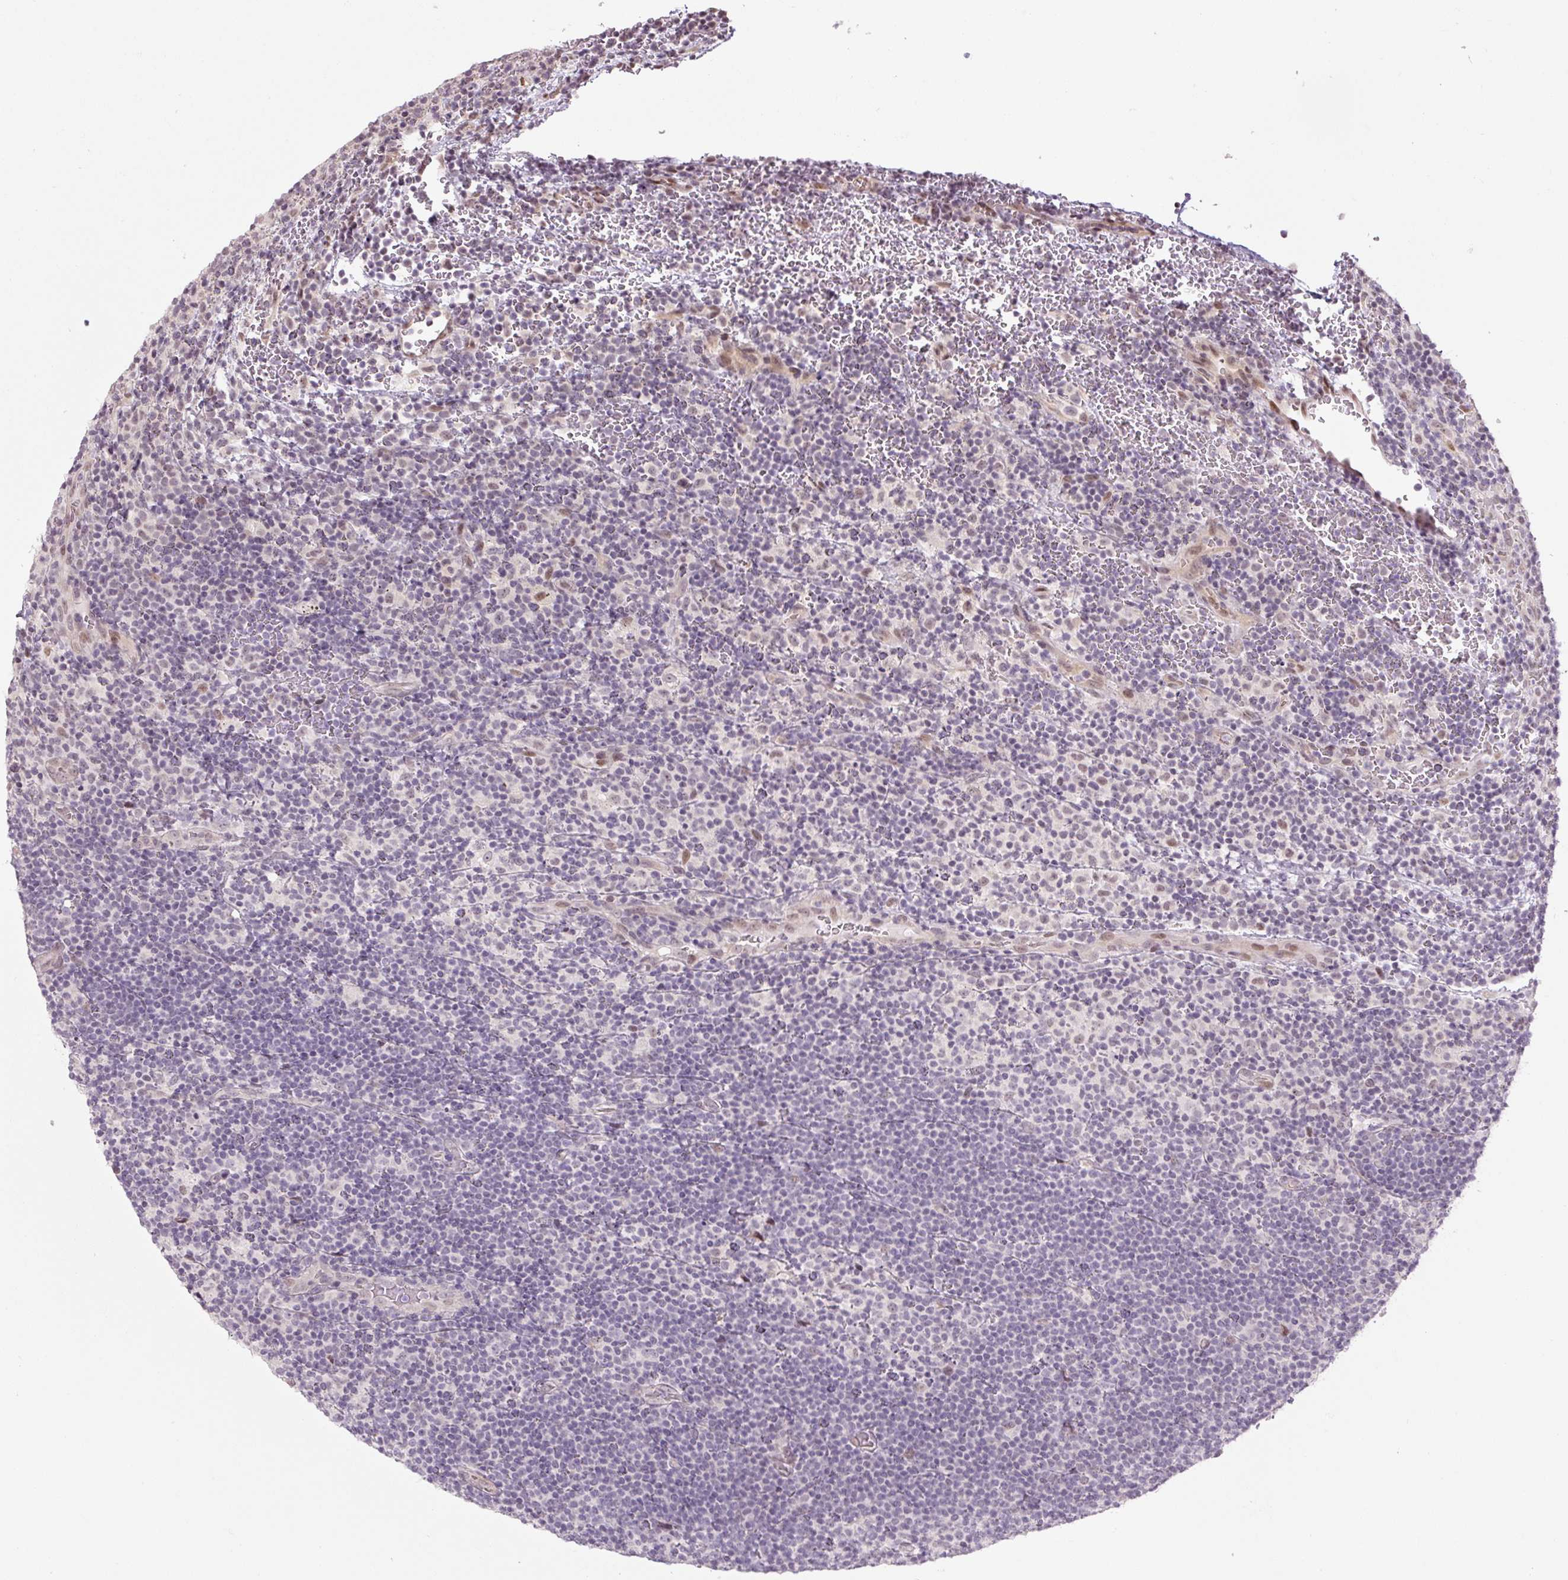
{"staining": {"intensity": "negative", "quantity": "none", "location": "none"}, "tissue": "lymphoma", "cell_type": "Tumor cells", "image_type": "cancer", "snomed": [{"axis": "morphology", "description": "Hodgkin's disease, NOS"}, {"axis": "topography", "description": "Lymph node"}], "caption": "High magnification brightfield microscopy of Hodgkin's disease stained with DAB (3,3'-diaminobenzidine) (brown) and counterstained with hematoxylin (blue): tumor cells show no significant positivity.", "gene": "TCFL5", "patient": {"sex": "female", "age": 57}}